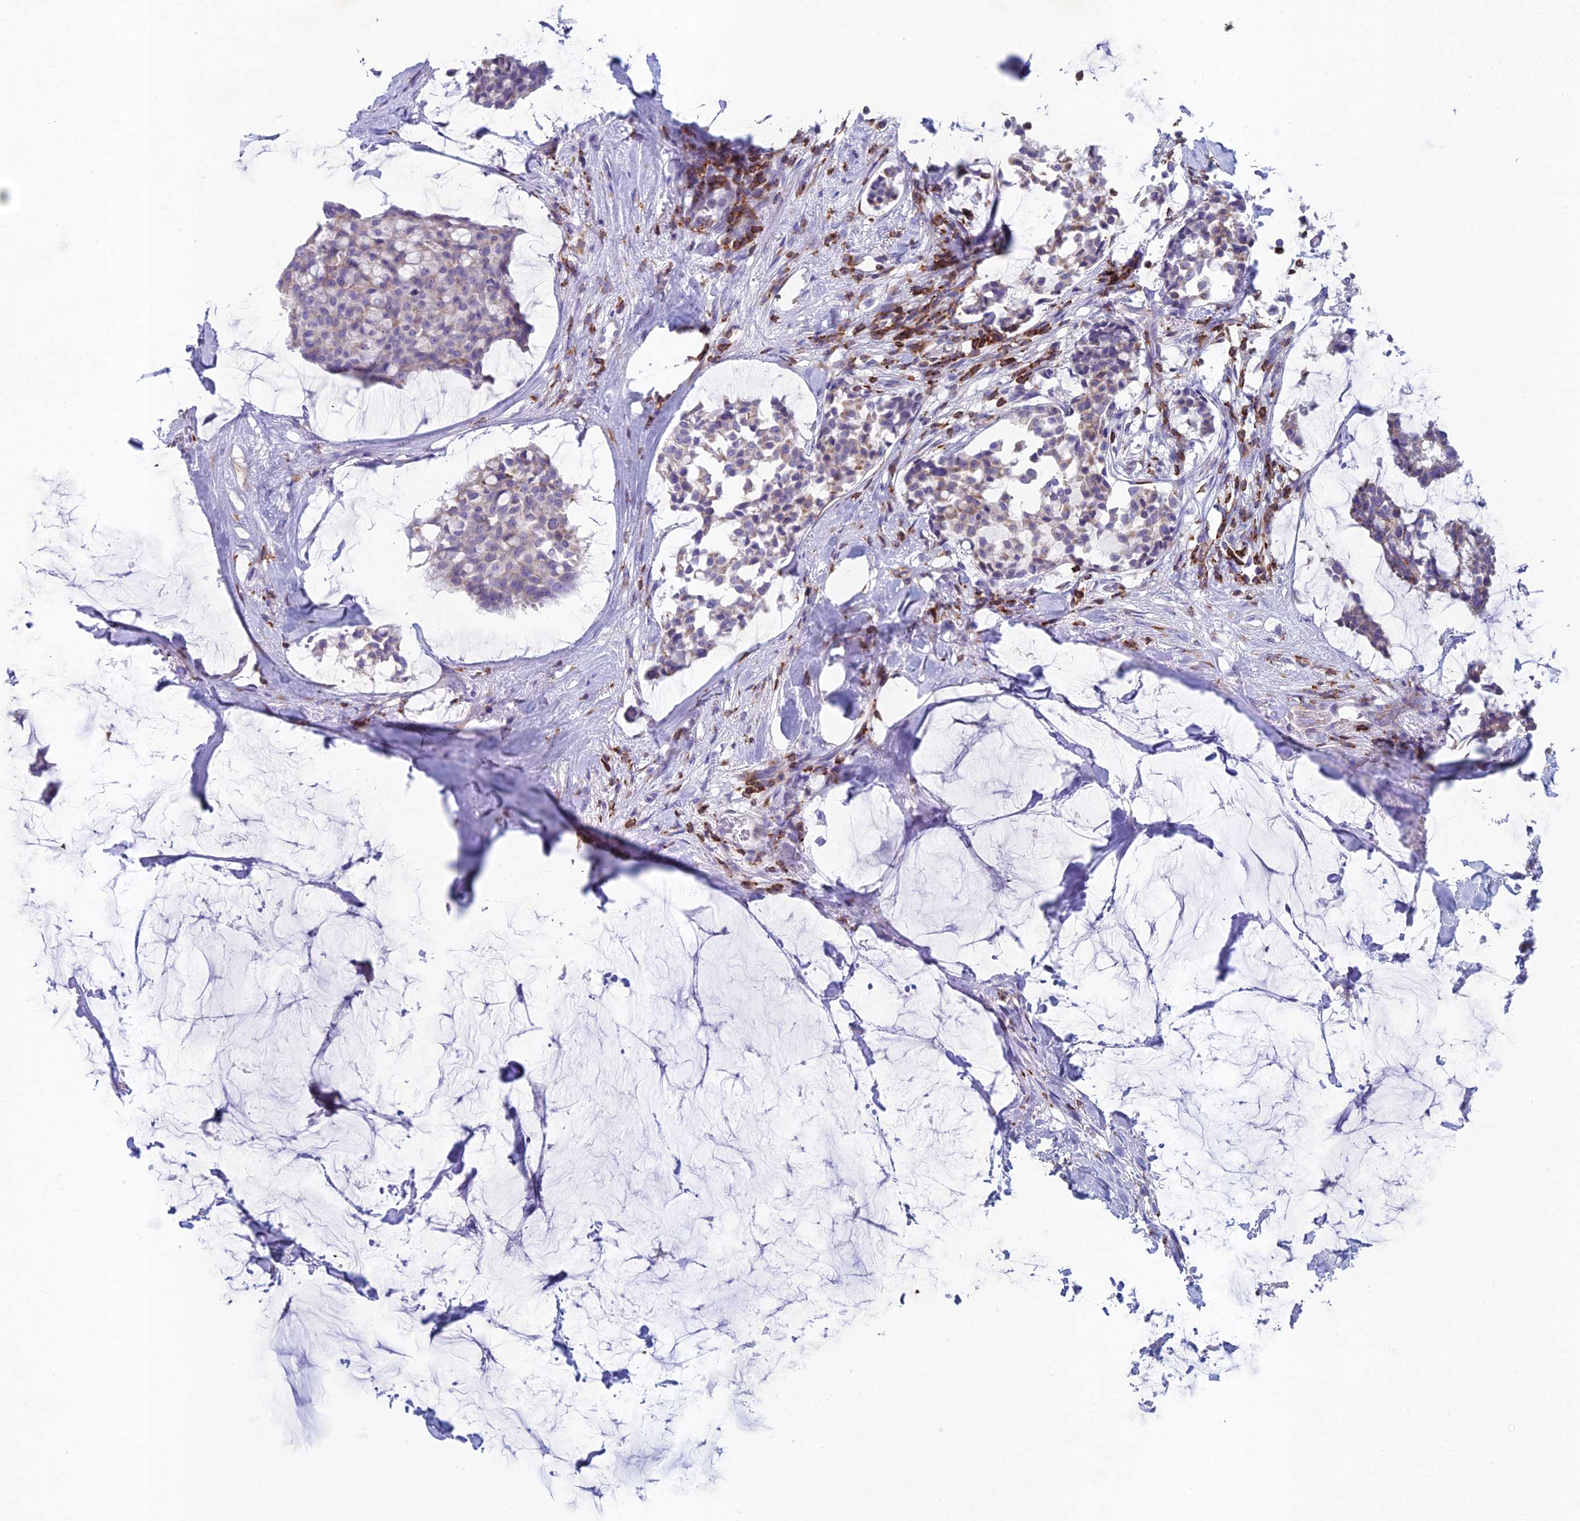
{"staining": {"intensity": "negative", "quantity": "none", "location": "none"}, "tissue": "breast cancer", "cell_type": "Tumor cells", "image_type": "cancer", "snomed": [{"axis": "morphology", "description": "Duct carcinoma"}, {"axis": "topography", "description": "Breast"}], "caption": "The histopathology image exhibits no staining of tumor cells in breast cancer (intraductal carcinoma). The staining is performed using DAB (3,3'-diaminobenzidine) brown chromogen with nuclei counter-stained in using hematoxylin.", "gene": "ABI3BP", "patient": {"sex": "female", "age": 93}}